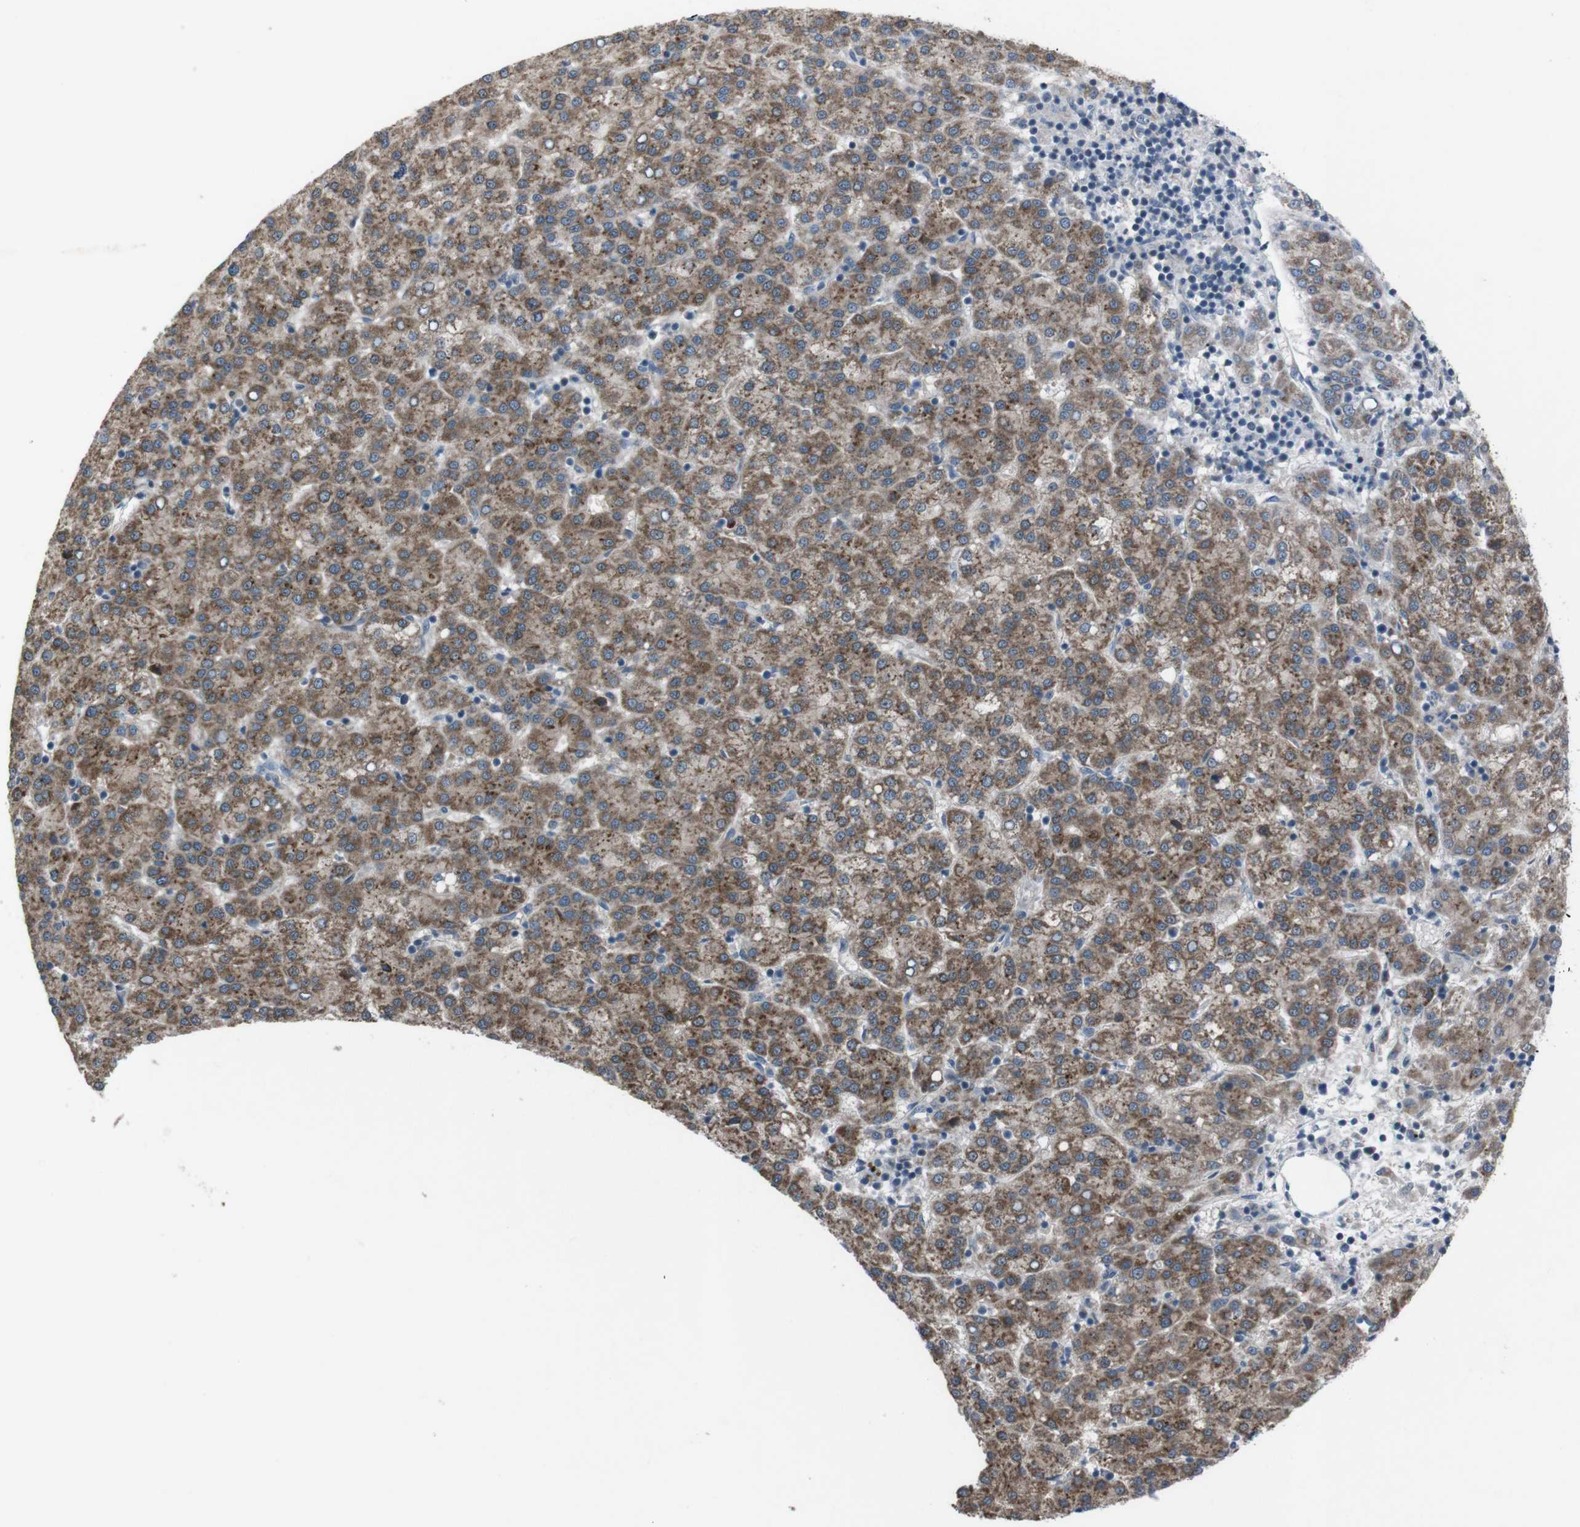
{"staining": {"intensity": "moderate", "quantity": ">75%", "location": "cytoplasmic/membranous"}, "tissue": "liver cancer", "cell_type": "Tumor cells", "image_type": "cancer", "snomed": [{"axis": "morphology", "description": "Carcinoma, Hepatocellular, NOS"}, {"axis": "topography", "description": "Liver"}], "caption": "A photomicrograph of hepatocellular carcinoma (liver) stained for a protein demonstrates moderate cytoplasmic/membranous brown staining in tumor cells.", "gene": "EFNA5", "patient": {"sex": "female", "age": 58}}